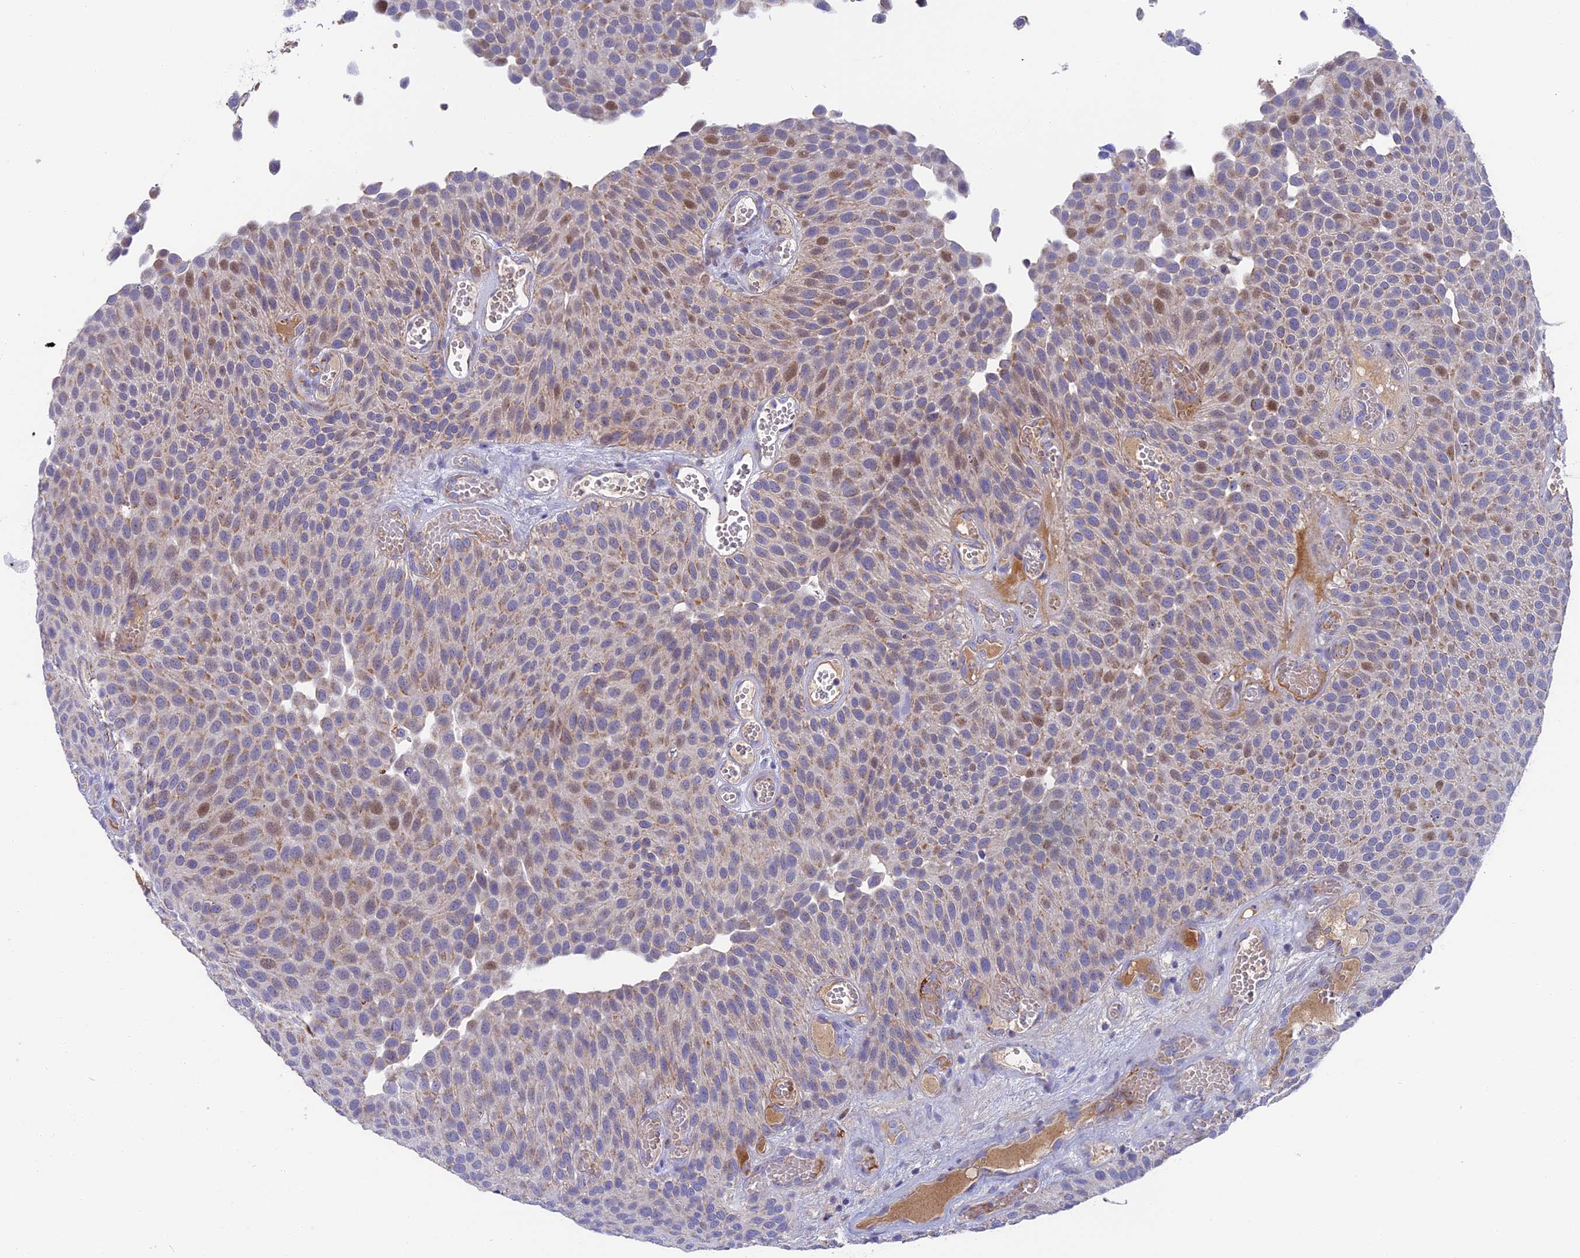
{"staining": {"intensity": "moderate", "quantity": "<25%", "location": "cytoplasmic/membranous,nuclear"}, "tissue": "urothelial cancer", "cell_type": "Tumor cells", "image_type": "cancer", "snomed": [{"axis": "morphology", "description": "Urothelial carcinoma, Low grade"}, {"axis": "topography", "description": "Urinary bladder"}], "caption": "The micrograph exhibits staining of urothelial cancer, revealing moderate cytoplasmic/membranous and nuclear protein positivity (brown color) within tumor cells.", "gene": "DTWD1", "patient": {"sex": "male", "age": 89}}